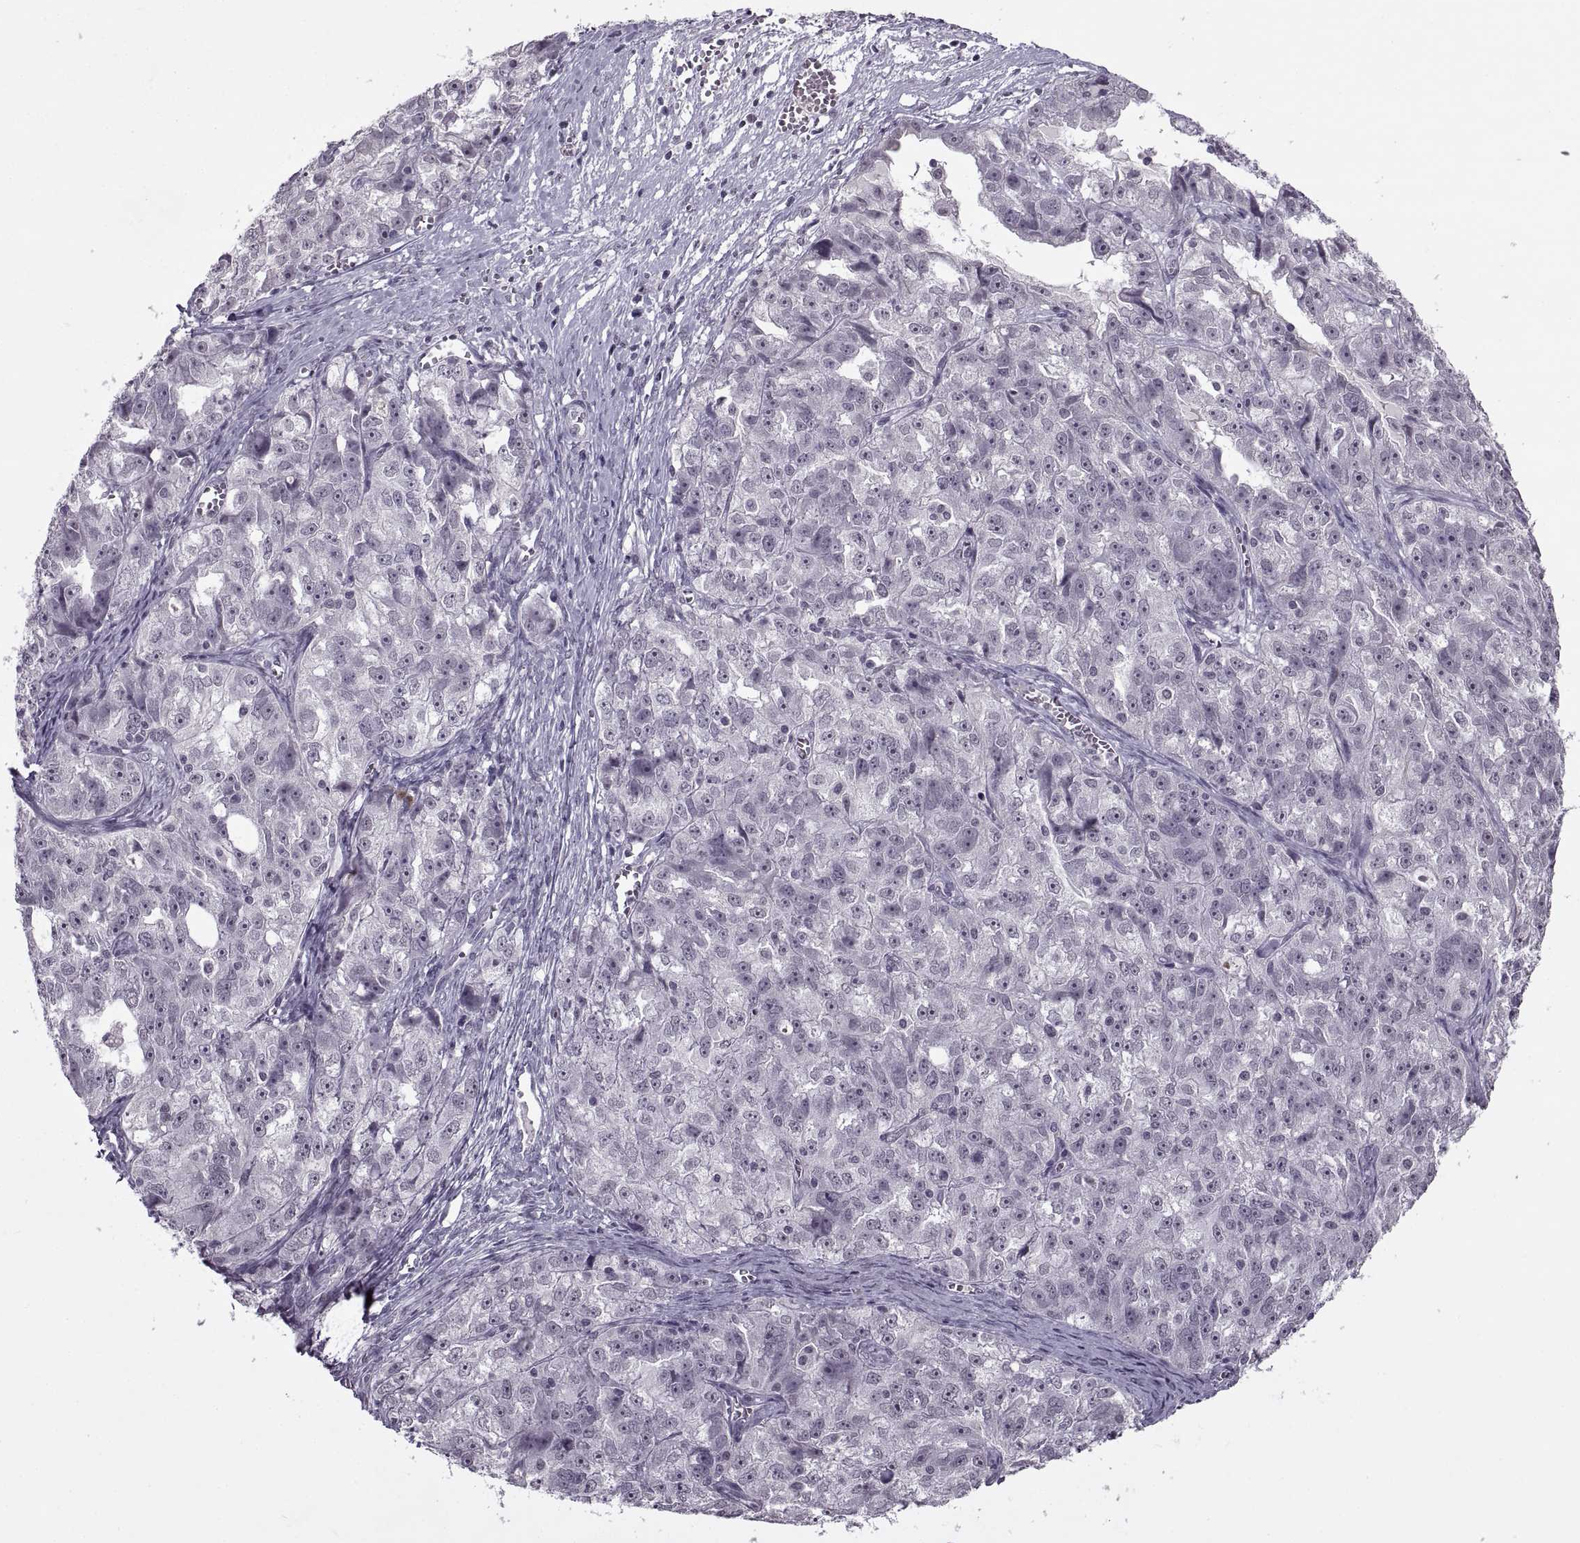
{"staining": {"intensity": "negative", "quantity": "none", "location": "none"}, "tissue": "ovarian cancer", "cell_type": "Tumor cells", "image_type": "cancer", "snomed": [{"axis": "morphology", "description": "Cystadenocarcinoma, serous, NOS"}, {"axis": "topography", "description": "Ovary"}], "caption": "Tumor cells show no significant protein expression in ovarian cancer.", "gene": "OTP", "patient": {"sex": "female", "age": 51}}